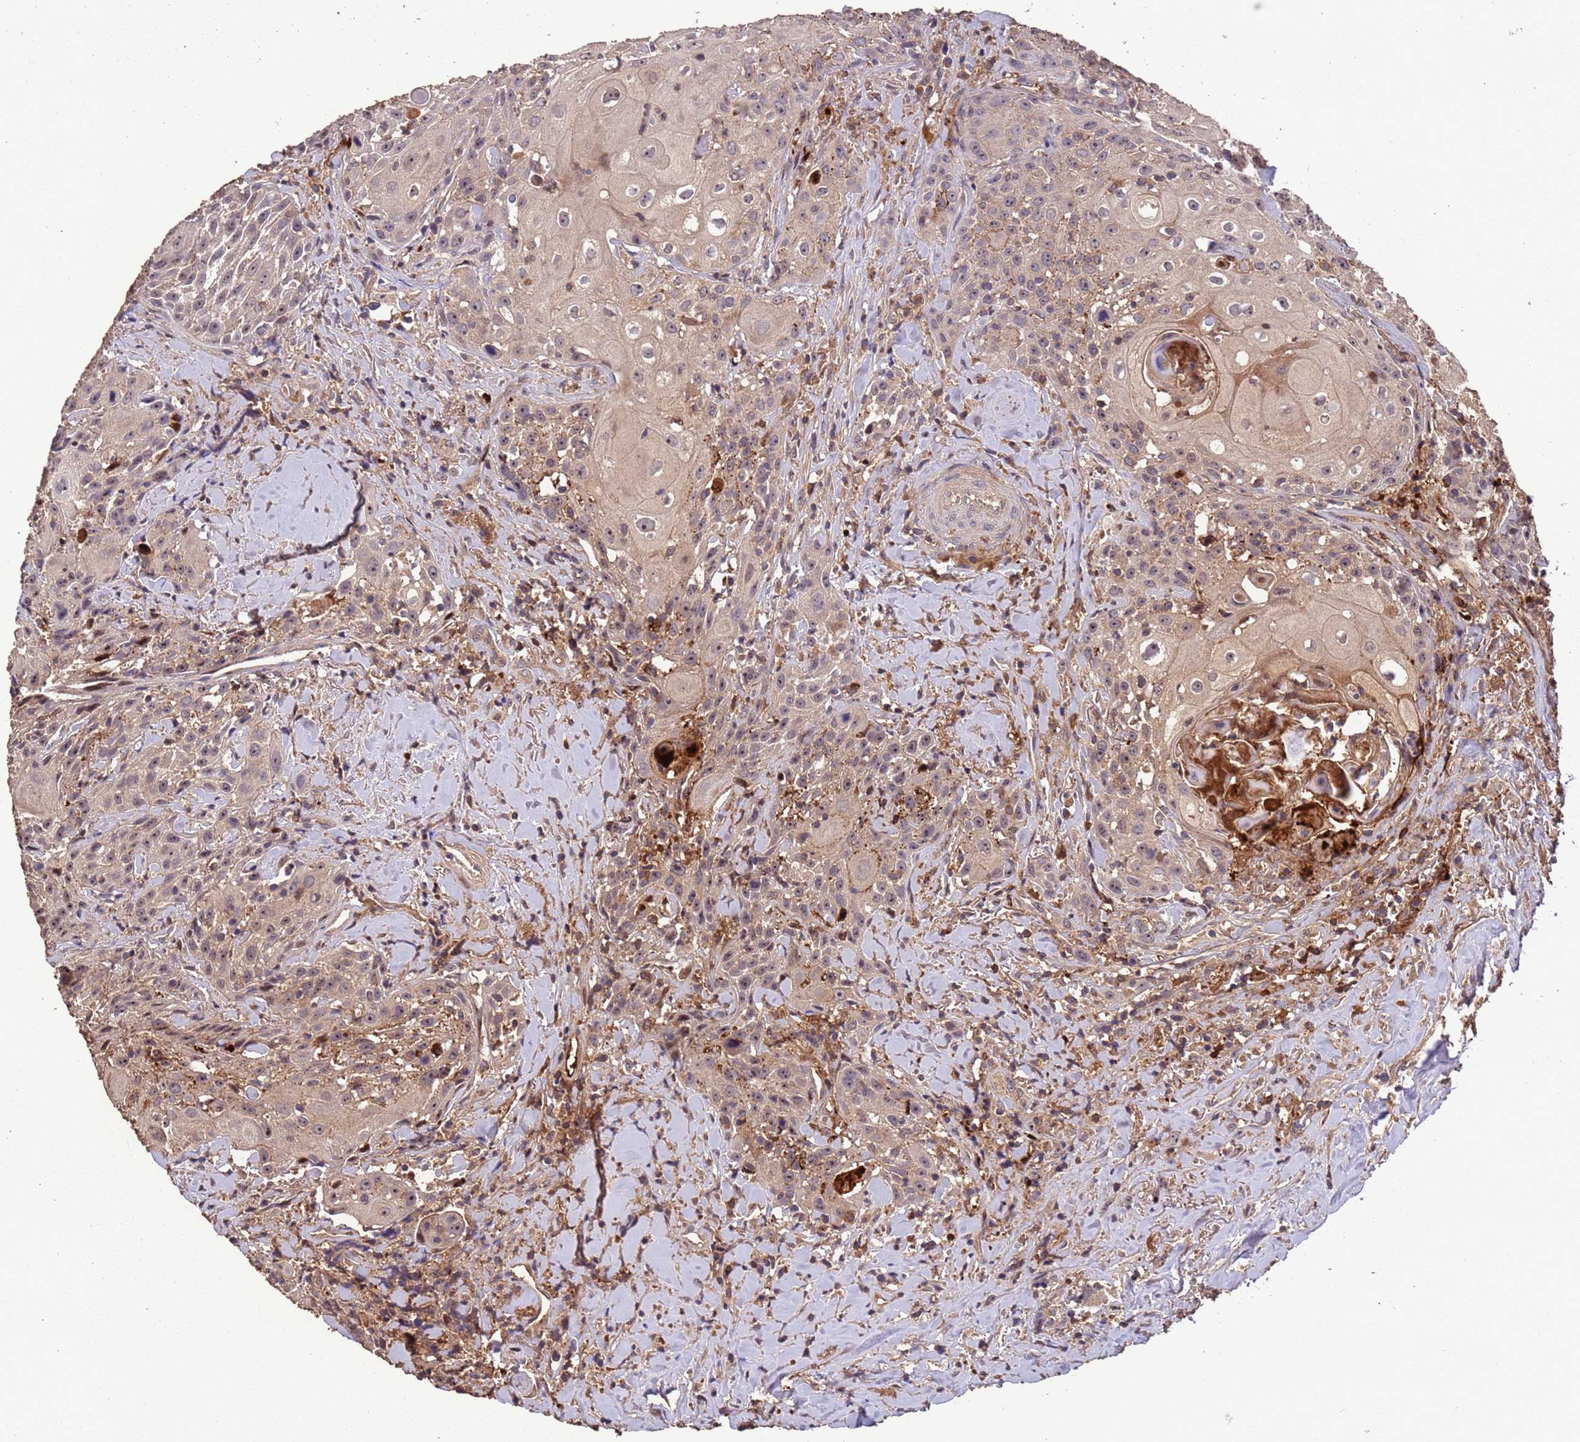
{"staining": {"intensity": "moderate", "quantity": "25%-75%", "location": "cytoplasmic/membranous"}, "tissue": "head and neck cancer", "cell_type": "Tumor cells", "image_type": "cancer", "snomed": [{"axis": "morphology", "description": "Squamous cell carcinoma, NOS"}, {"axis": "topography", "description": "Oral tissue"}, {"axis": "topography", "description": "Head-Neck"}], "caption": "Protein staining of head and neck cancer tissue displays moderate cytoplasmic/membranous staining in about 25%-75% of tumor cells.", "gene": "CCDC184", "patient": {"sex": "female", "age": 82}}